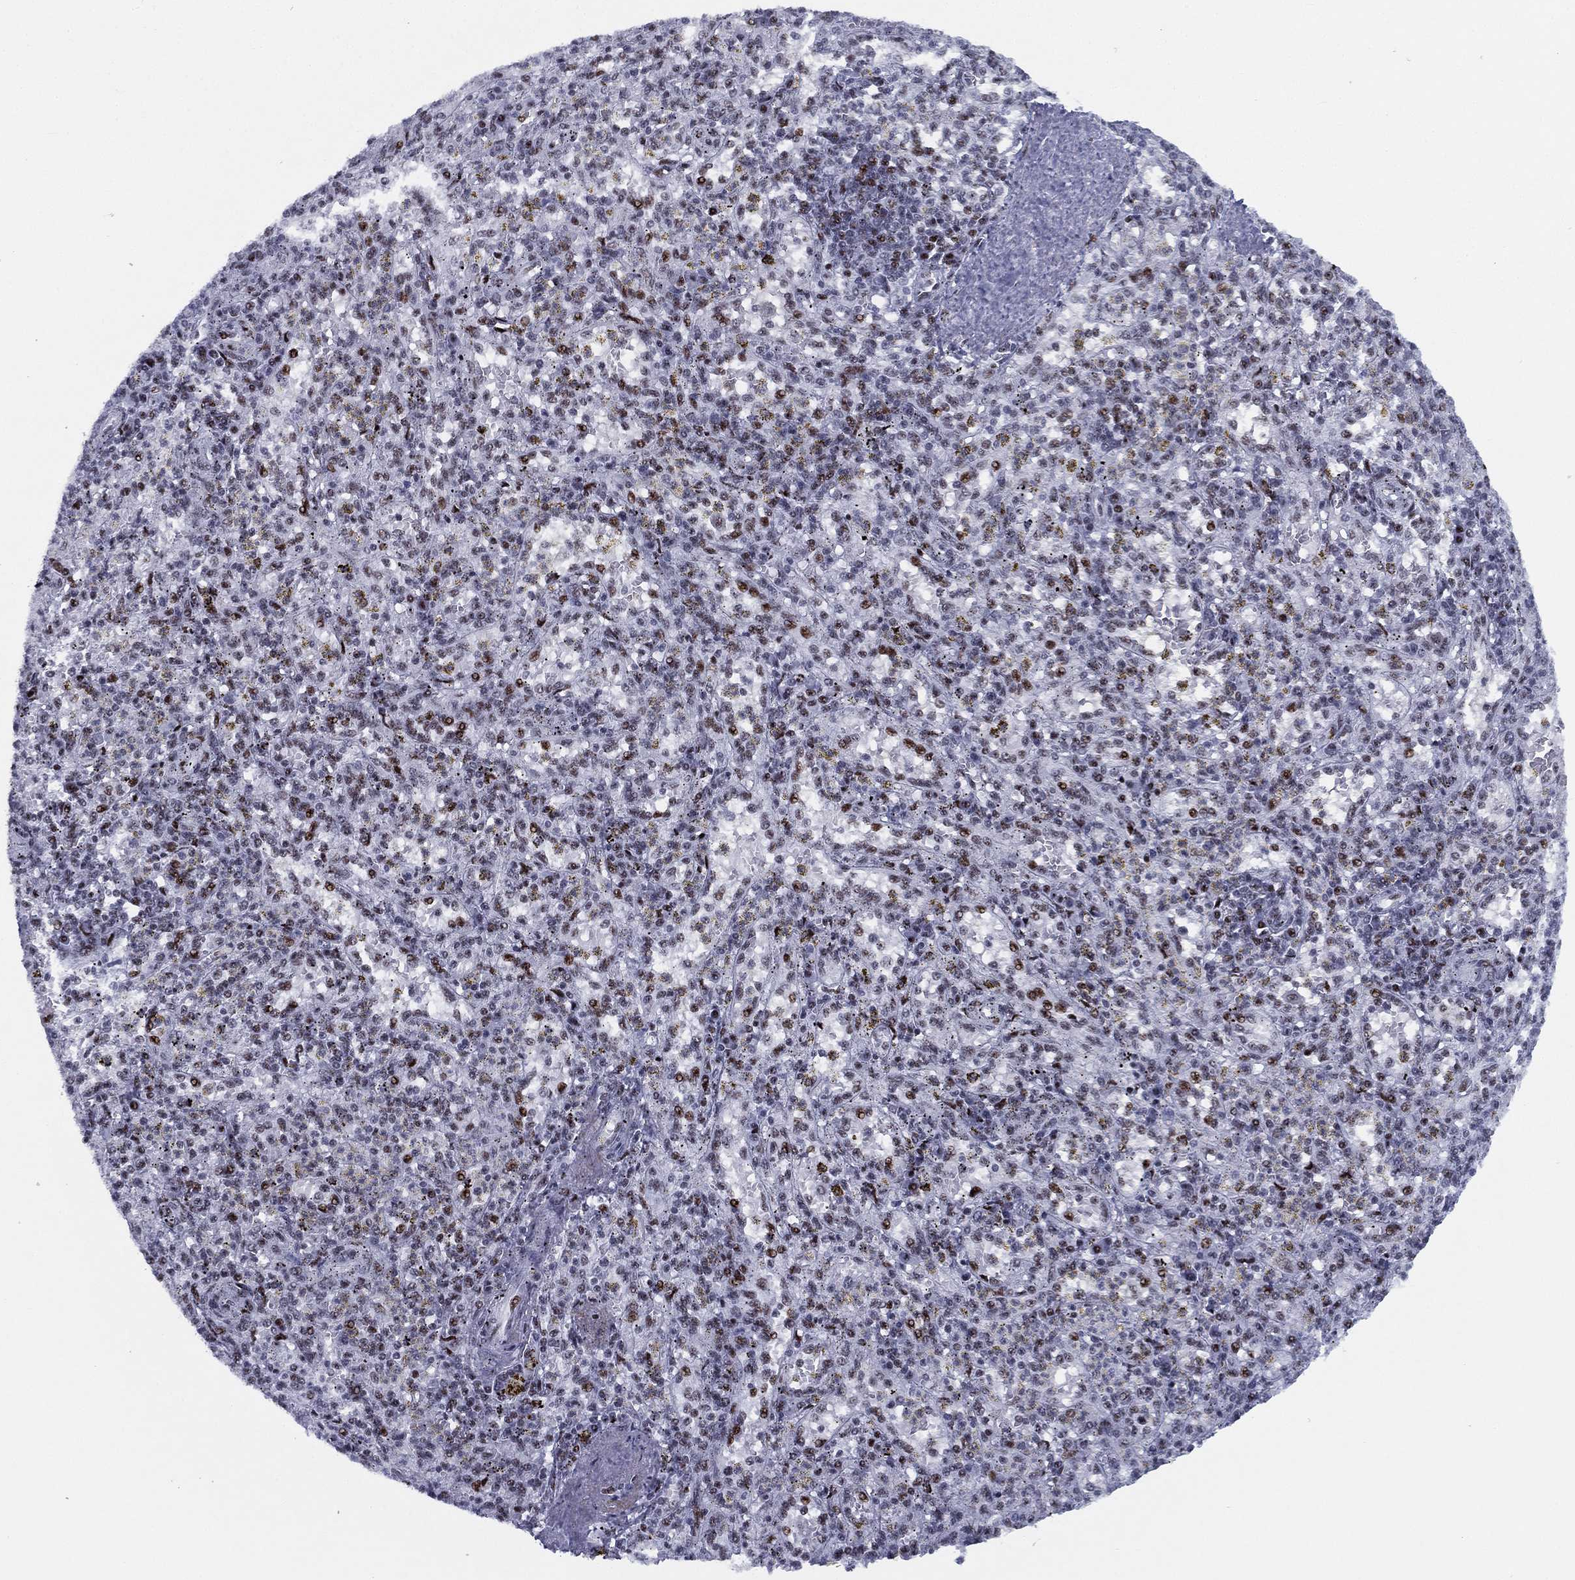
{"staining": {"intensity": "strong", "quantity": "25%-75%", "location": "nuclear"}, "tissue": "spleen", "cell_type": "Cells in red pulp", "image_type": "normal", "snomed": [{"axis": "morphology", "description": "Normal tissue, NOS"}, {"axis": "topography", "description": "Spleen"}], "caption": "Strong nuclear expression is present in about 25%-75% of cells in red pulp in normal spleen. (Brightfield microscopy of DAB IHC at high magnification).", "gene": "CYB561D2", "patient": {"sex": "male", "age": 60}}